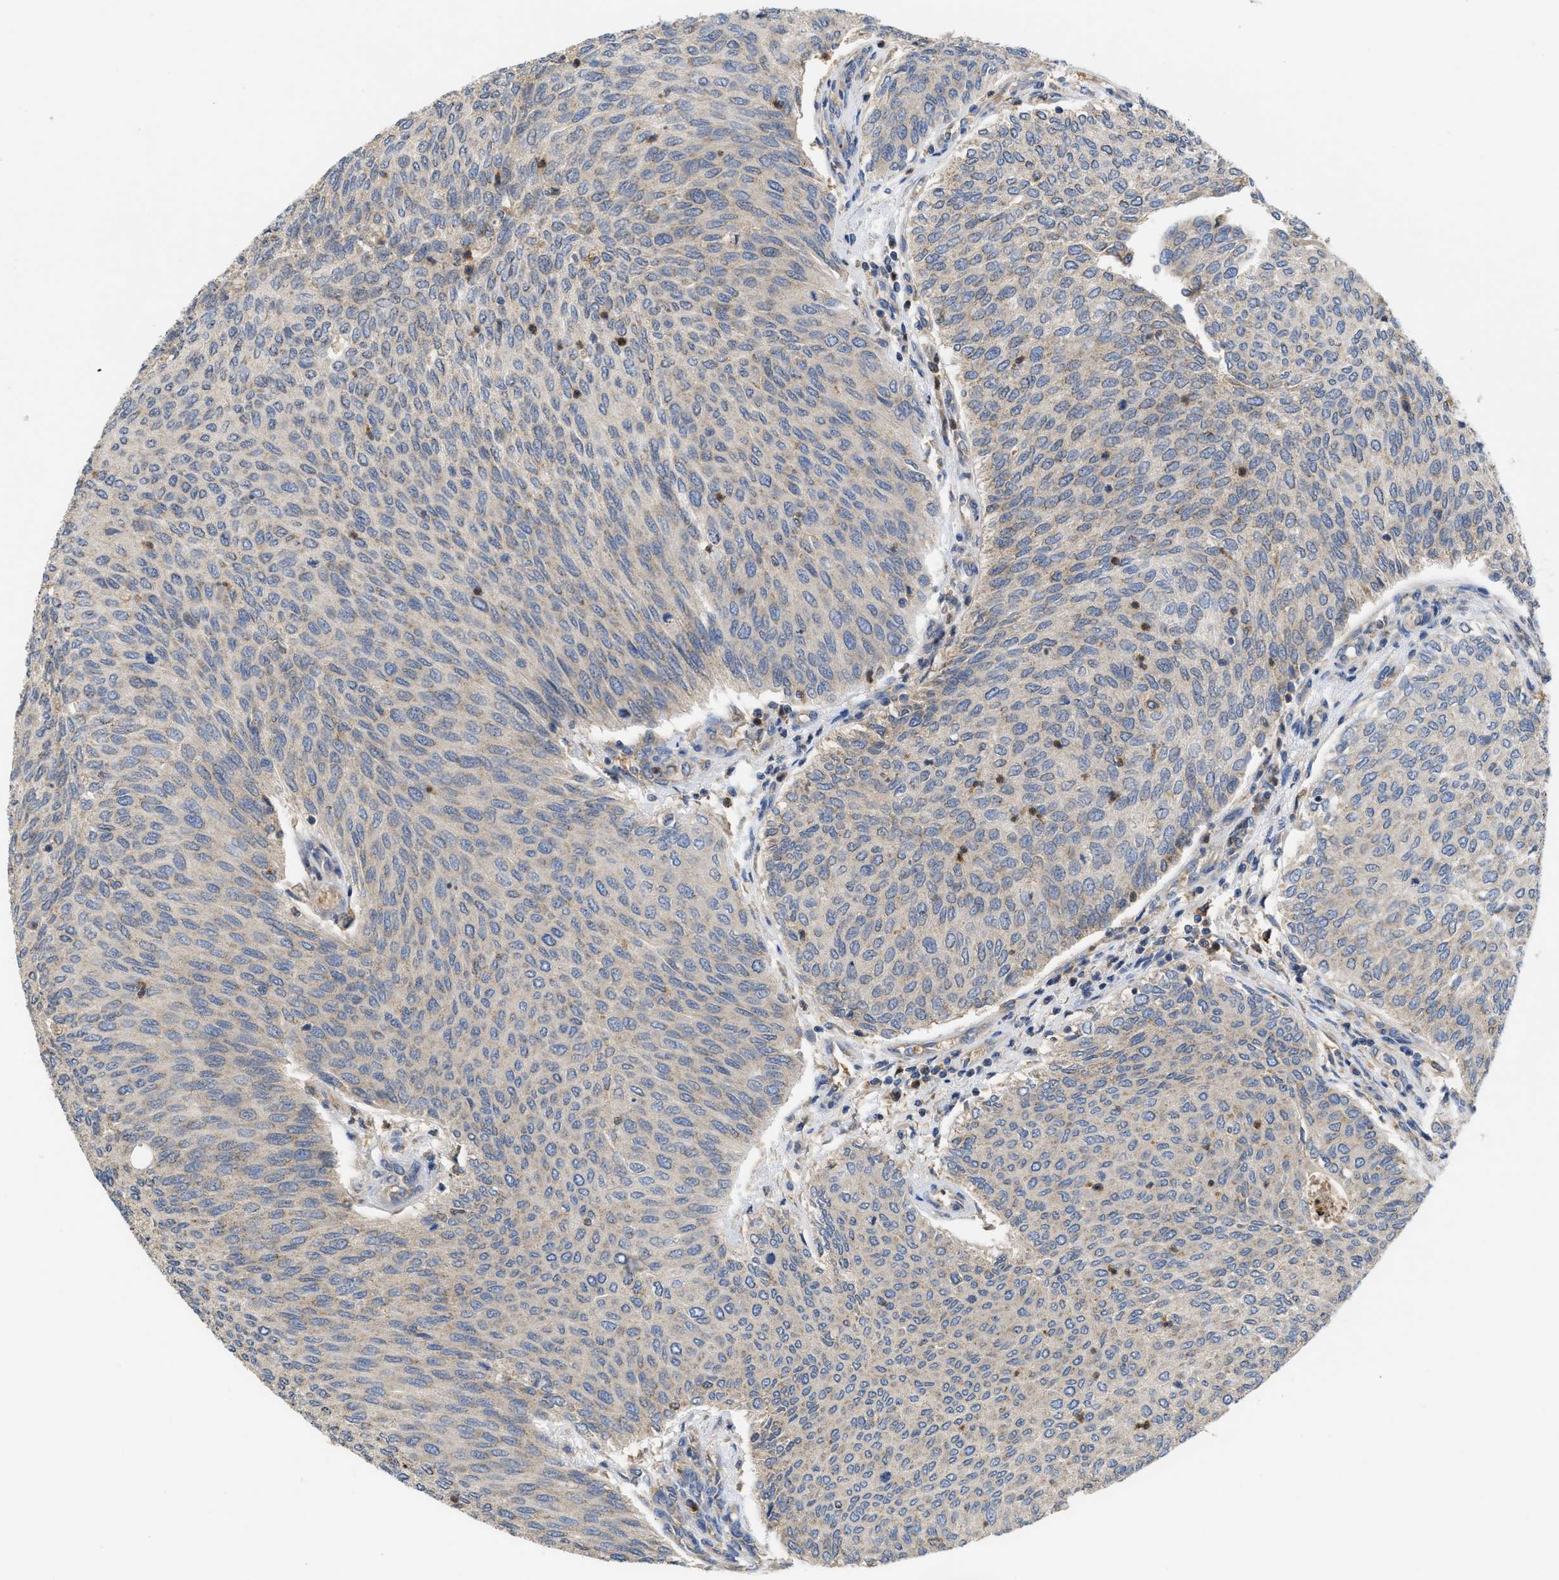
{"staining": {"intensity": "moderate", "quantity": "<25%", "location": "cytoplasmic/membranous"}, "tissue": "urothelial cancer", "cell_type": "Tumor cells", "image_type": "cancer", "snomed": [{"axis": "morphology", "description": "Urothelial carcinoma, Low grade"}, {"axis": "topography", "description": "Urinary bladder"}], "caption": "Immunohistochemical staining of low-grade urothelial carcinoma exhibits low levels of moderate cytoplasmic/membranous protein staining in approximately <25% of tumor cells.", "gene": "RNF216", "patient": {"sex": "female", "age": 79}}